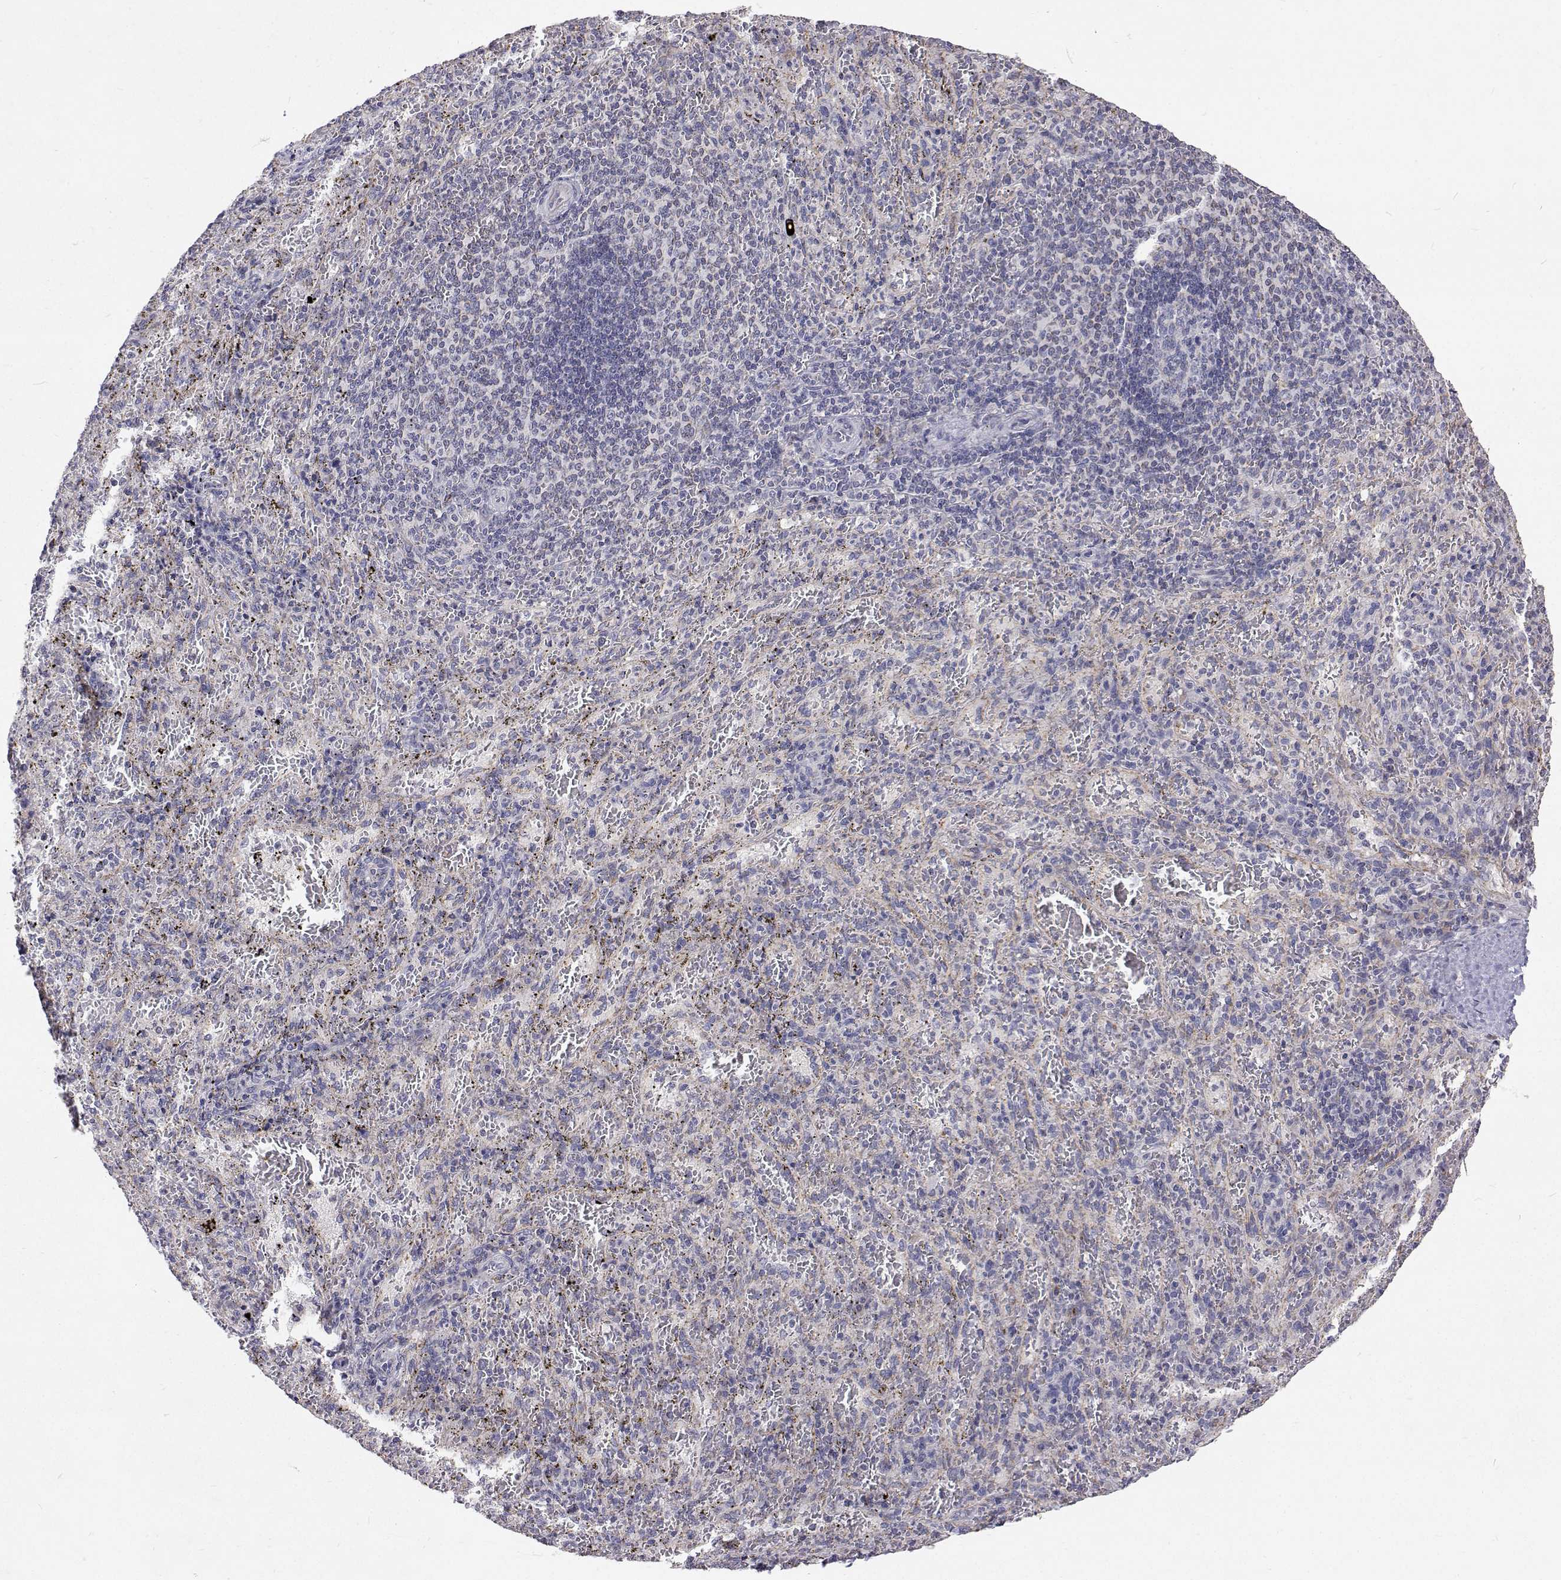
{"staining": {"intensity": "negative", "quantity": "none", "location": "none"}, "tissue": "spleen", "cell_type": "Cells in red pulp", "image_type": "normal", "snomed": [{"axis": "morphology", "description": "Normal tissue, NOS"}, {"axis": "topography", "description": "Spleen"}], "caption": "The micrograph reveals no staining of cells in red pulp in benign spleen.", "gene": "TRIM60", "patient": {"sex": "male", "age": 57}}